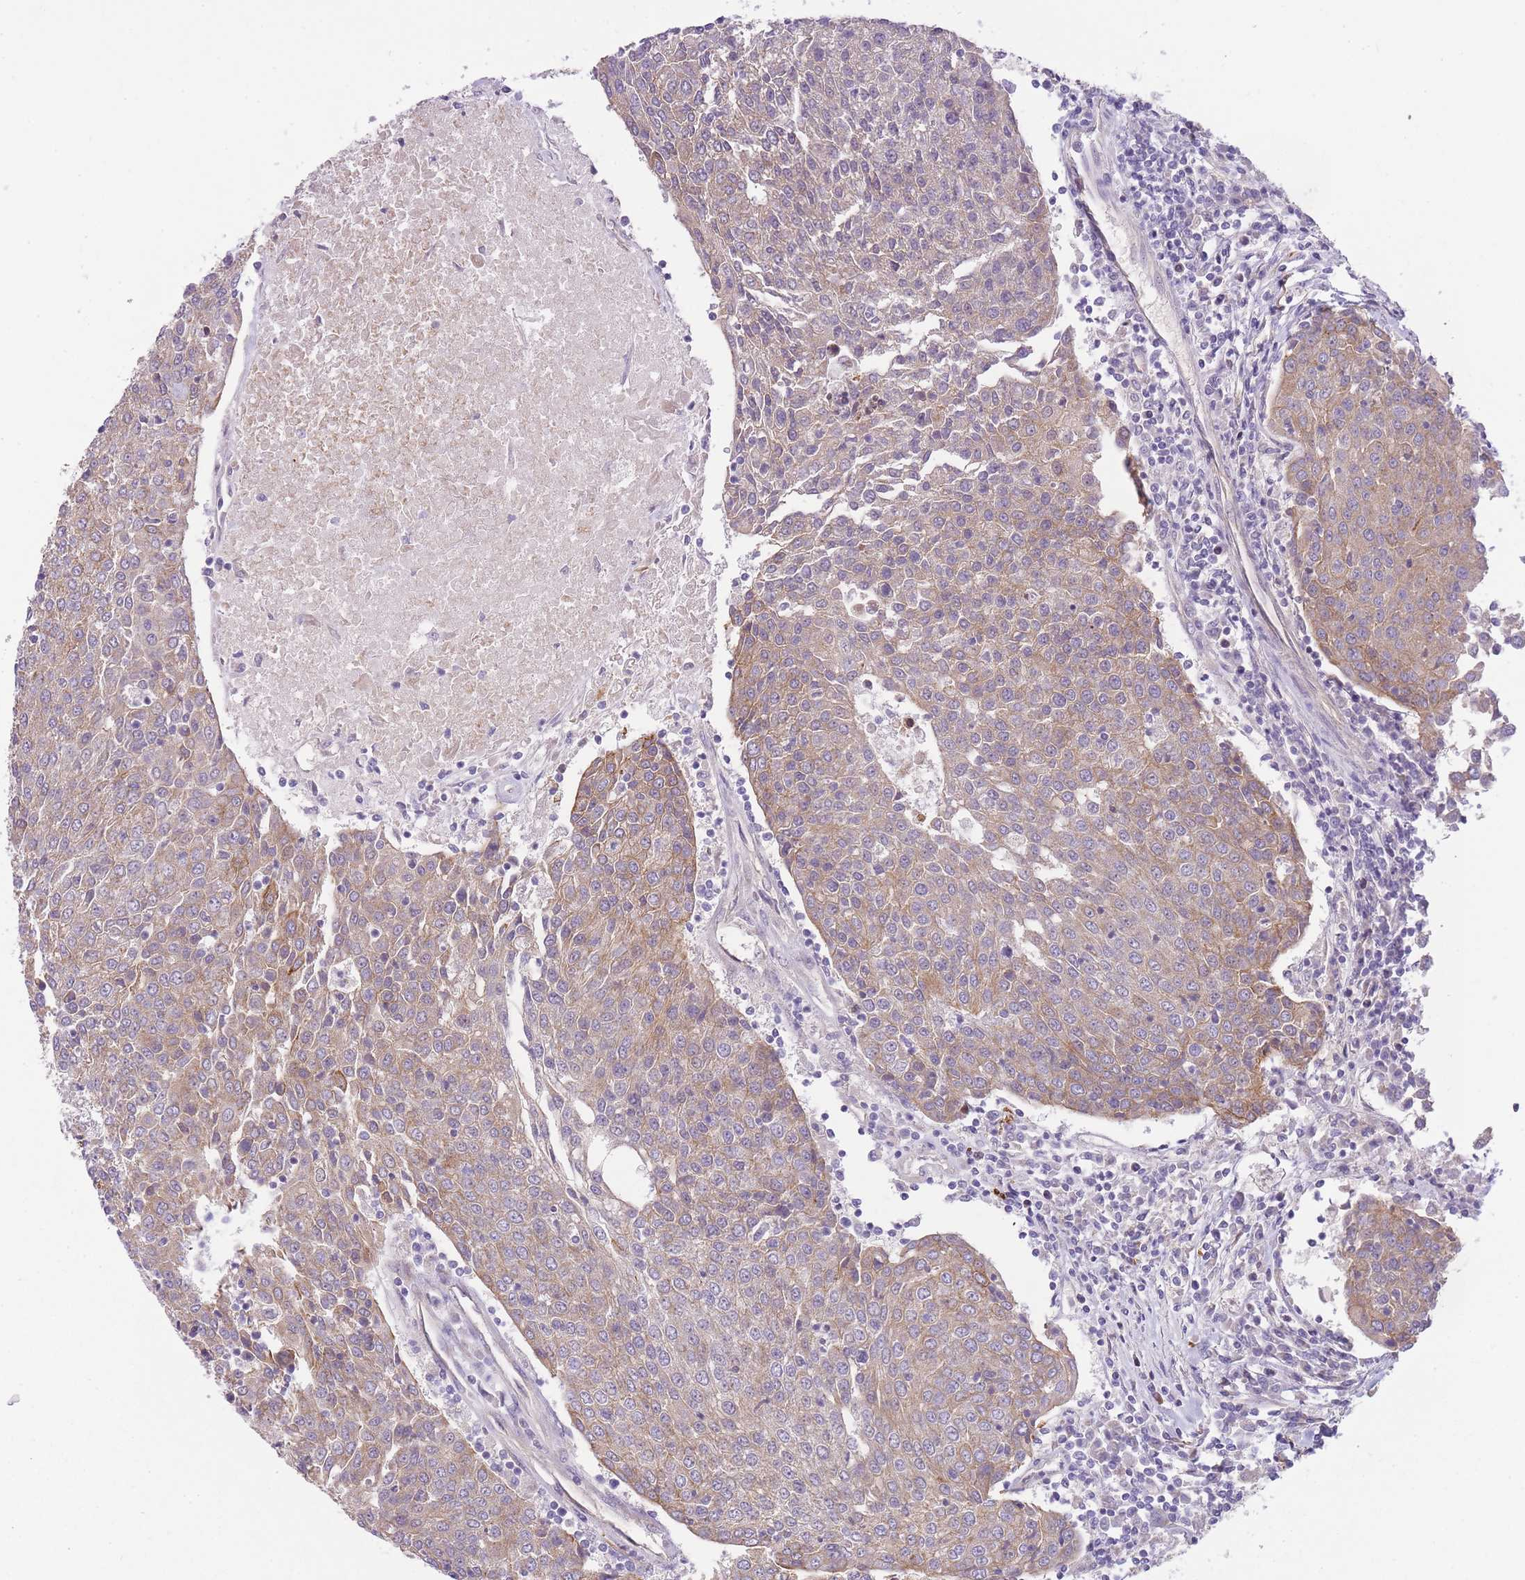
{"staining": {"intensity": "weak", "quantity": "25%-75%", "location": "cytoplasmic/membranous"}, "tissue": "urothelial cancer", "cell_type": "Tumor cells", "image_type": "cancer", "snomed": [{"axis": "morphology", "description": "Urothelial carcinoma, High grade"}, {"axis": "topography", "description": "Urinary bladder"}], "caption": "Immunohistochemistry (DAB) staining of human urothelial cancer reveals weak cytoplasmic/membranous protein staining in about 25%-75% of tumor cells.", "gene": "REV1", "patient": {"sex": "female", "age": 85}}